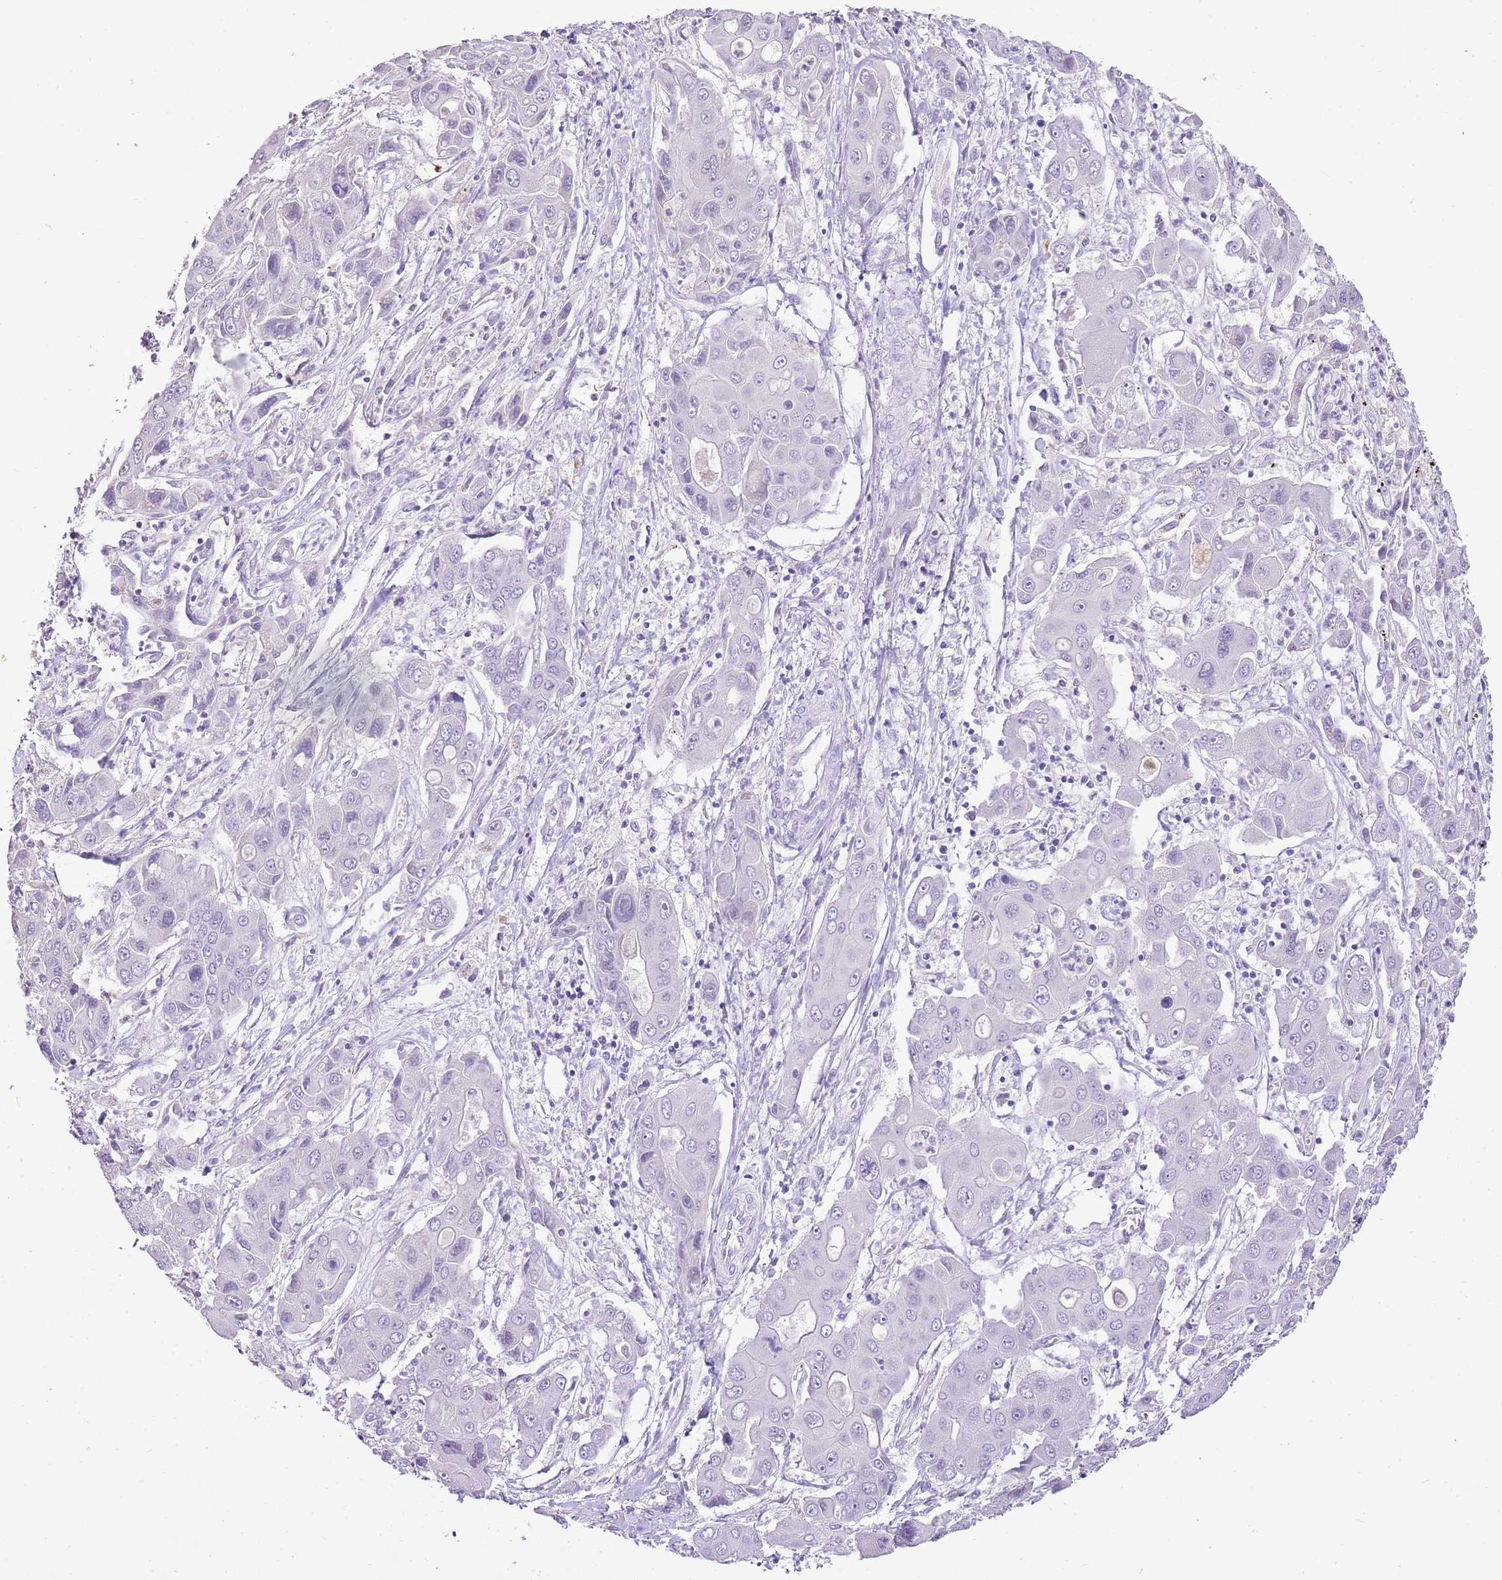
{"staining": {"intensity": "negative", "quantity": "none", "location": "none"}, "tissue": "liver cancer", "cell_type": "Tumor cells", "image_type": "cancer", "snomed": [{"axis": "morphology", "description": "Cholangiocarcinoma"}, {"axis": "topography", "description": "Liver"}], "caption": "An immunohistochemistry image of cholangiocarcinoma (liver) is shown. There is no staining in tumor cells of cholangiocarcinoma (liver). (DAB (3,3'-diaminobenzidine) IHC, high magnification).", "gene": "XPO7", "patient": {"sex": "male", "age": 67}}